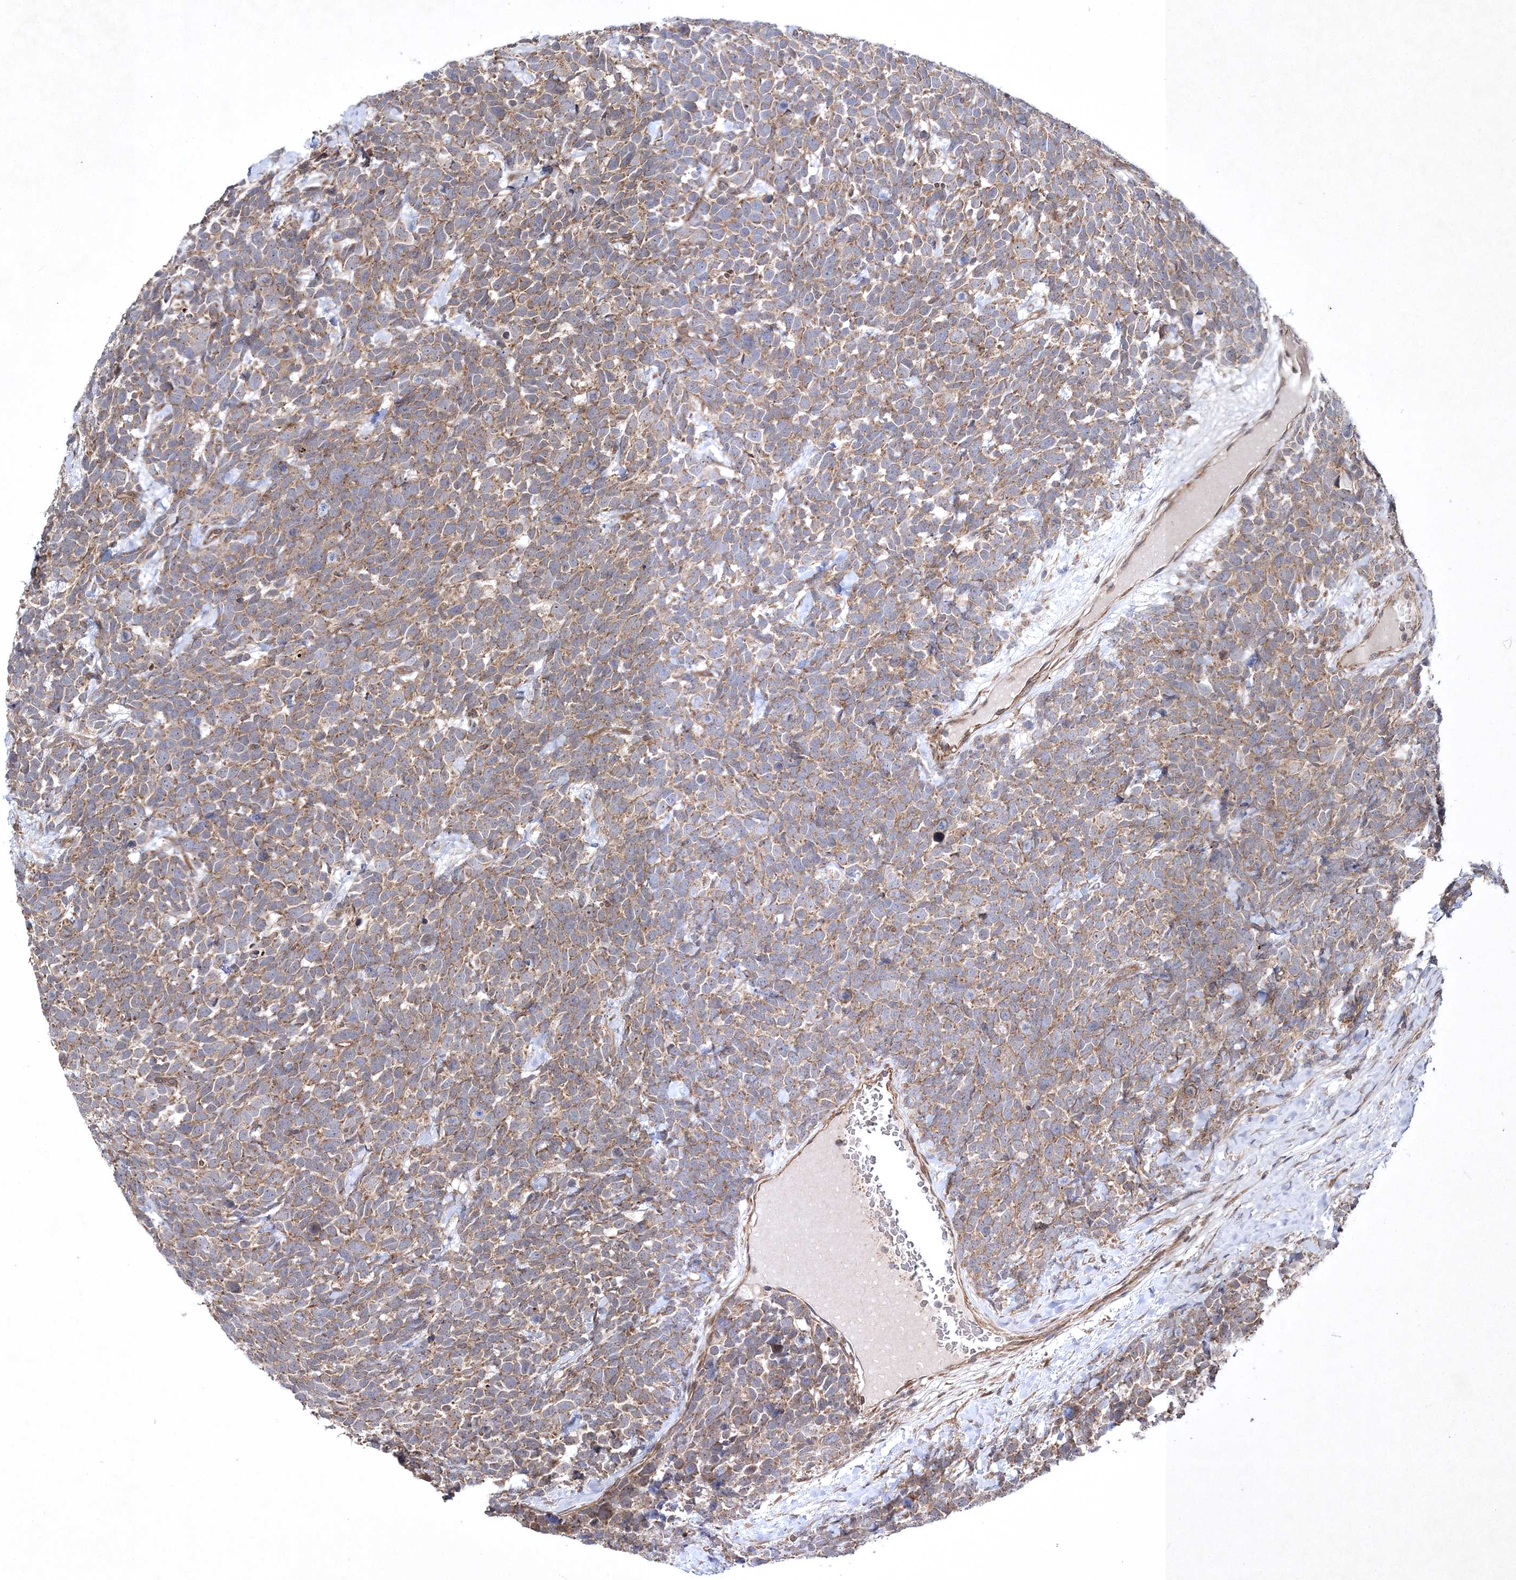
{"staining": {"intensity": "moderate", "quantity": ">75%", "location": "cytoplasmic/membranous"}, "tissue": "urothelial cancer", "cell_type": "Tumor cells", "image_type": "cancer", "snomed": [{"axis": "morphology", "description": "Urothelial carcinoma, High grade"}, {"axis": "topography", "description": "Urinary bladder"}], "caption": "Moderate cytoplasmic/membranous protein positivity is present in about >75% of tumor cells in high-grade urothelial carcinoma.", "gene": "SCRN3", "patient": {"sex": "female", "age": 82}}